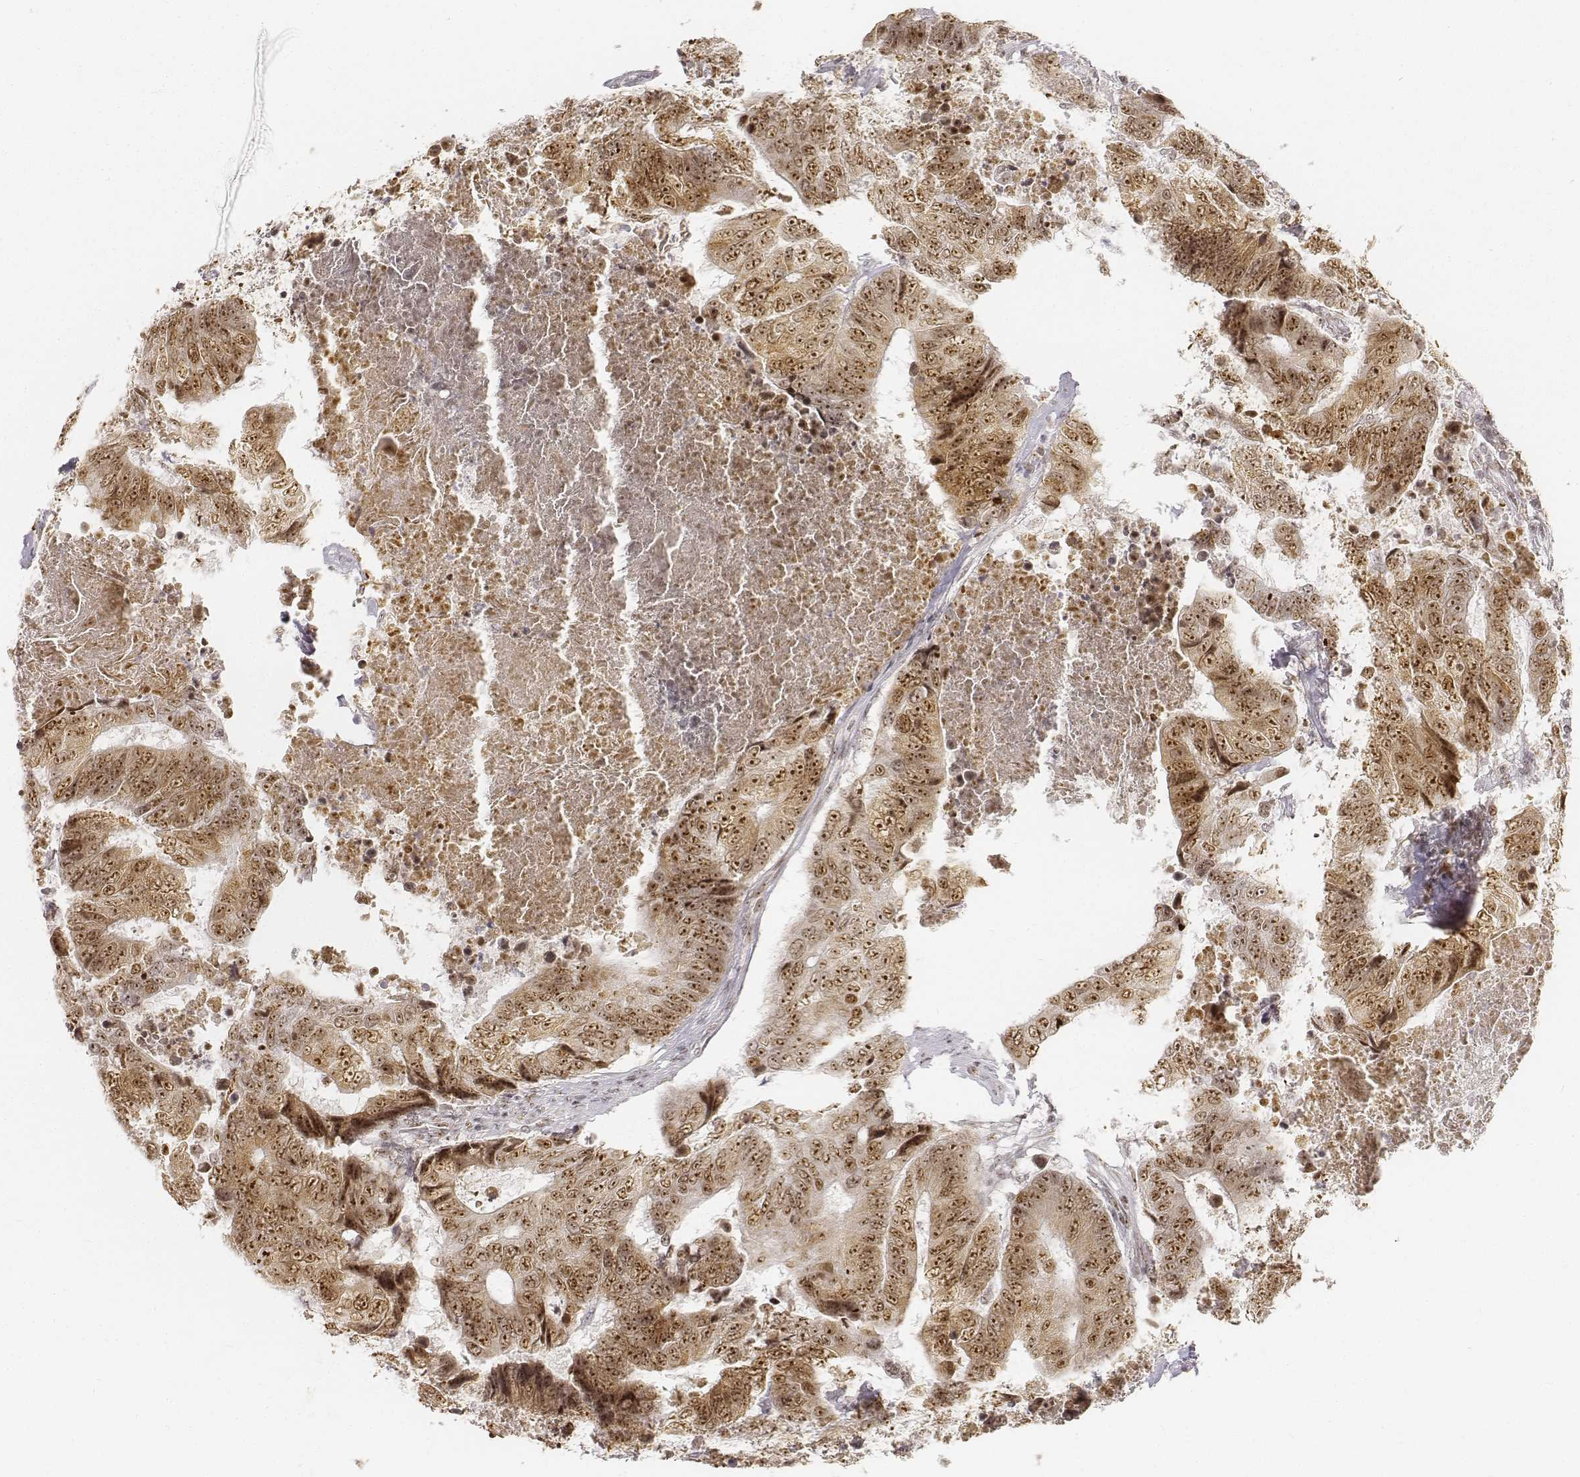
{"staining": {"intensity": "weak", "quantity": ">75%", "location": "nuclear"}, "tissue": "colorectal cancer", "cell_type": "Tumor cells", "image_type": "cancer", "snomed": [{"axis": "morphology", "description": "Adenocarcinoma, NOS"}, {"axis": "topography", "description": "Colon"}], "caption": "Immunohistochemistry (IHC) (DAB) staining of colorectal adenocarcinoma displays weak nuclear protein expression in approximately >75% of tumor cells.", "gene": "PHF6", "patient": {"sex": "female", "age": 48}}